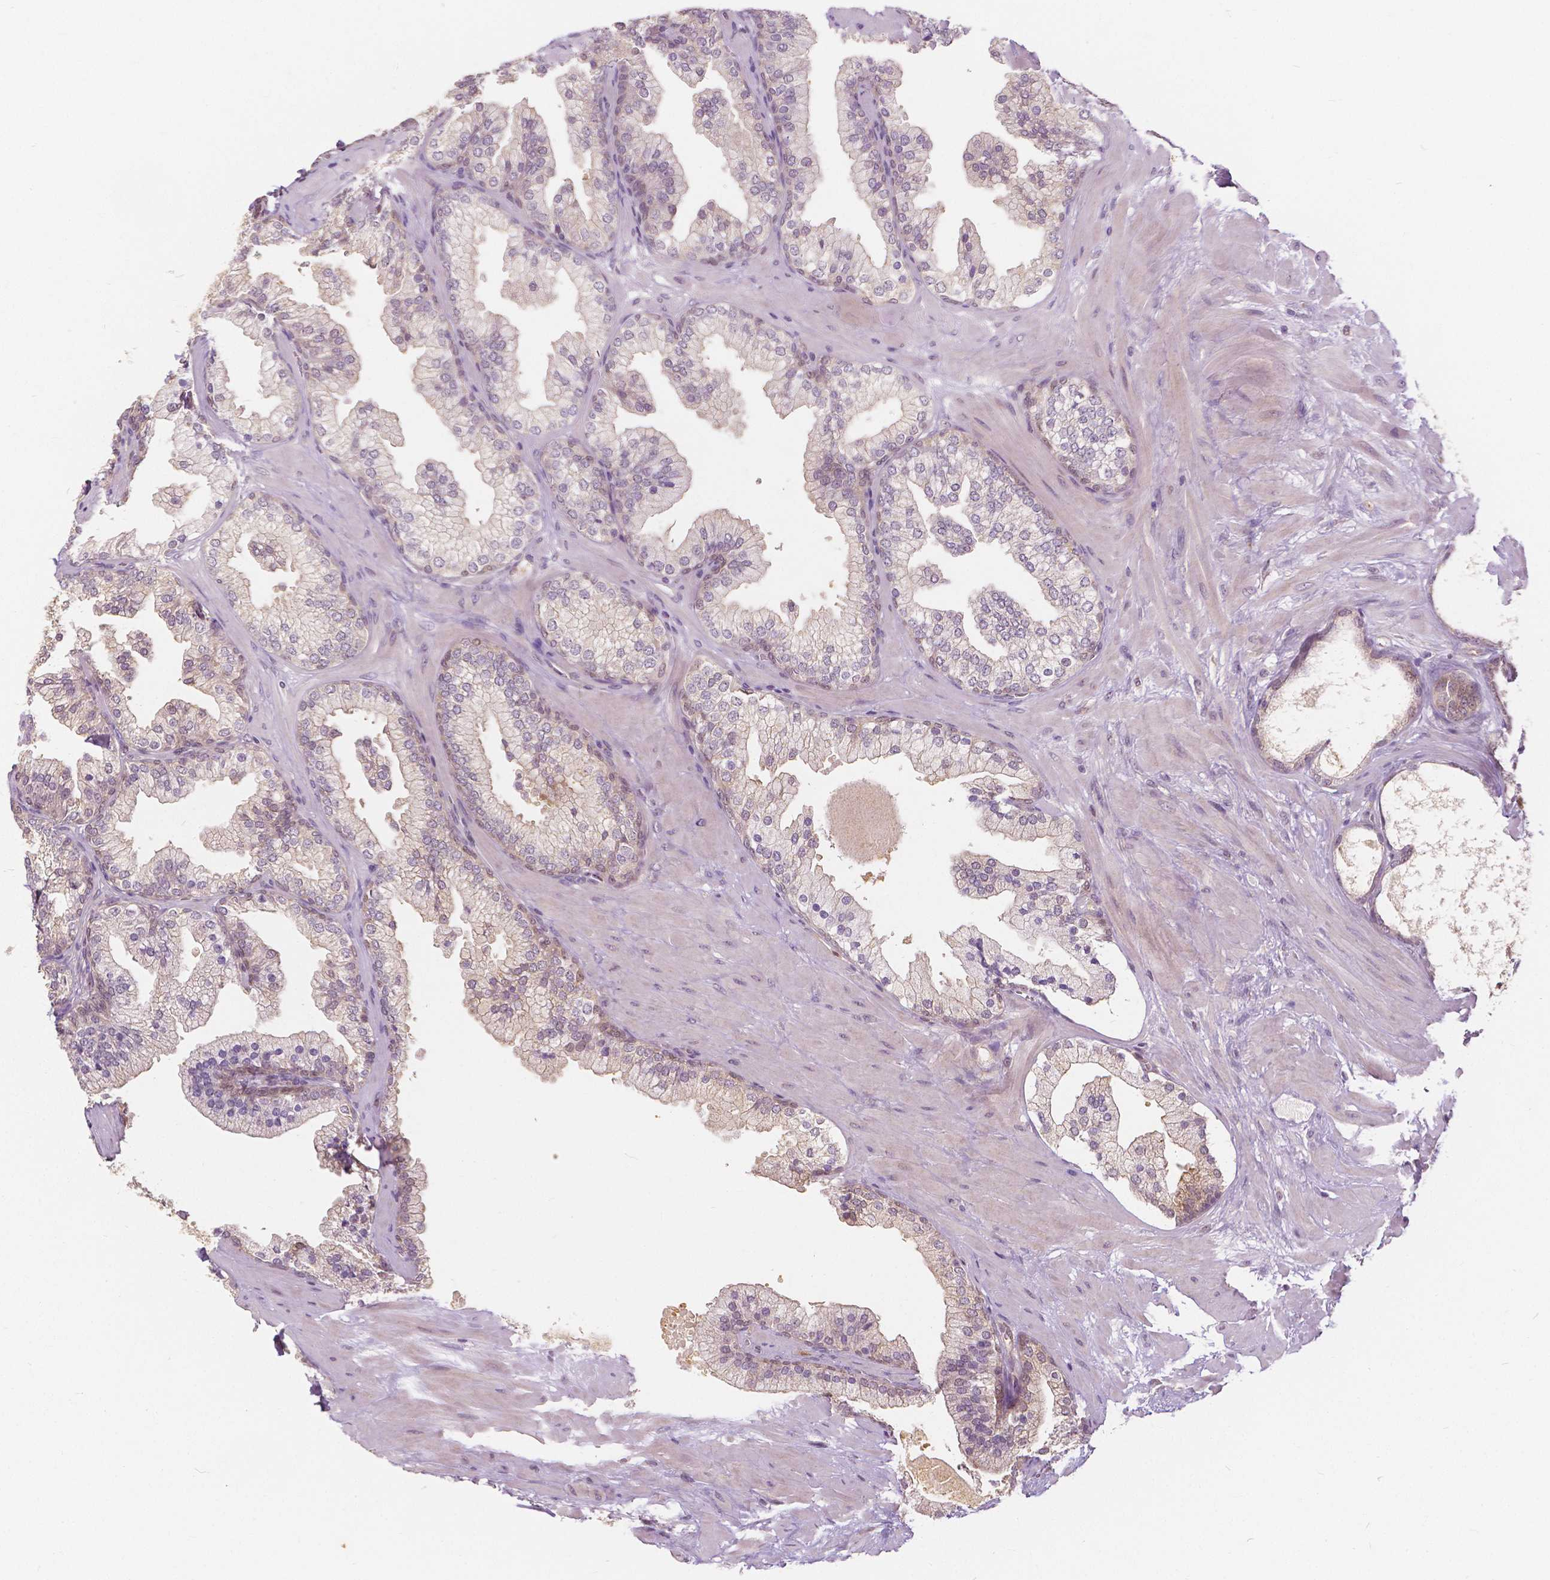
{"staining": {"intensity": "moderate", "quantity": "<25%", "location": "cytoplasmic/membranous,nuclear"}, "tissue": "prostate", "cell_type": "Glandular cells", "image_type": "normal", "snomed": [{"axis": "morphology", "description": "Normal tissue, NOS"}, {"axis": "topography", "description": "Prostate"}, {"axis": "topography", "description": "Peripheral nerve tissue"}], "caption": "The photomicrograph displays staining of unremarkable prostate, revealing moderate cytoplasmic/membranous,nuclear protein expression (brown color) within glandular cells.", "gene": "NAPRT", "patient": {"sex": "male", "age": 61}}